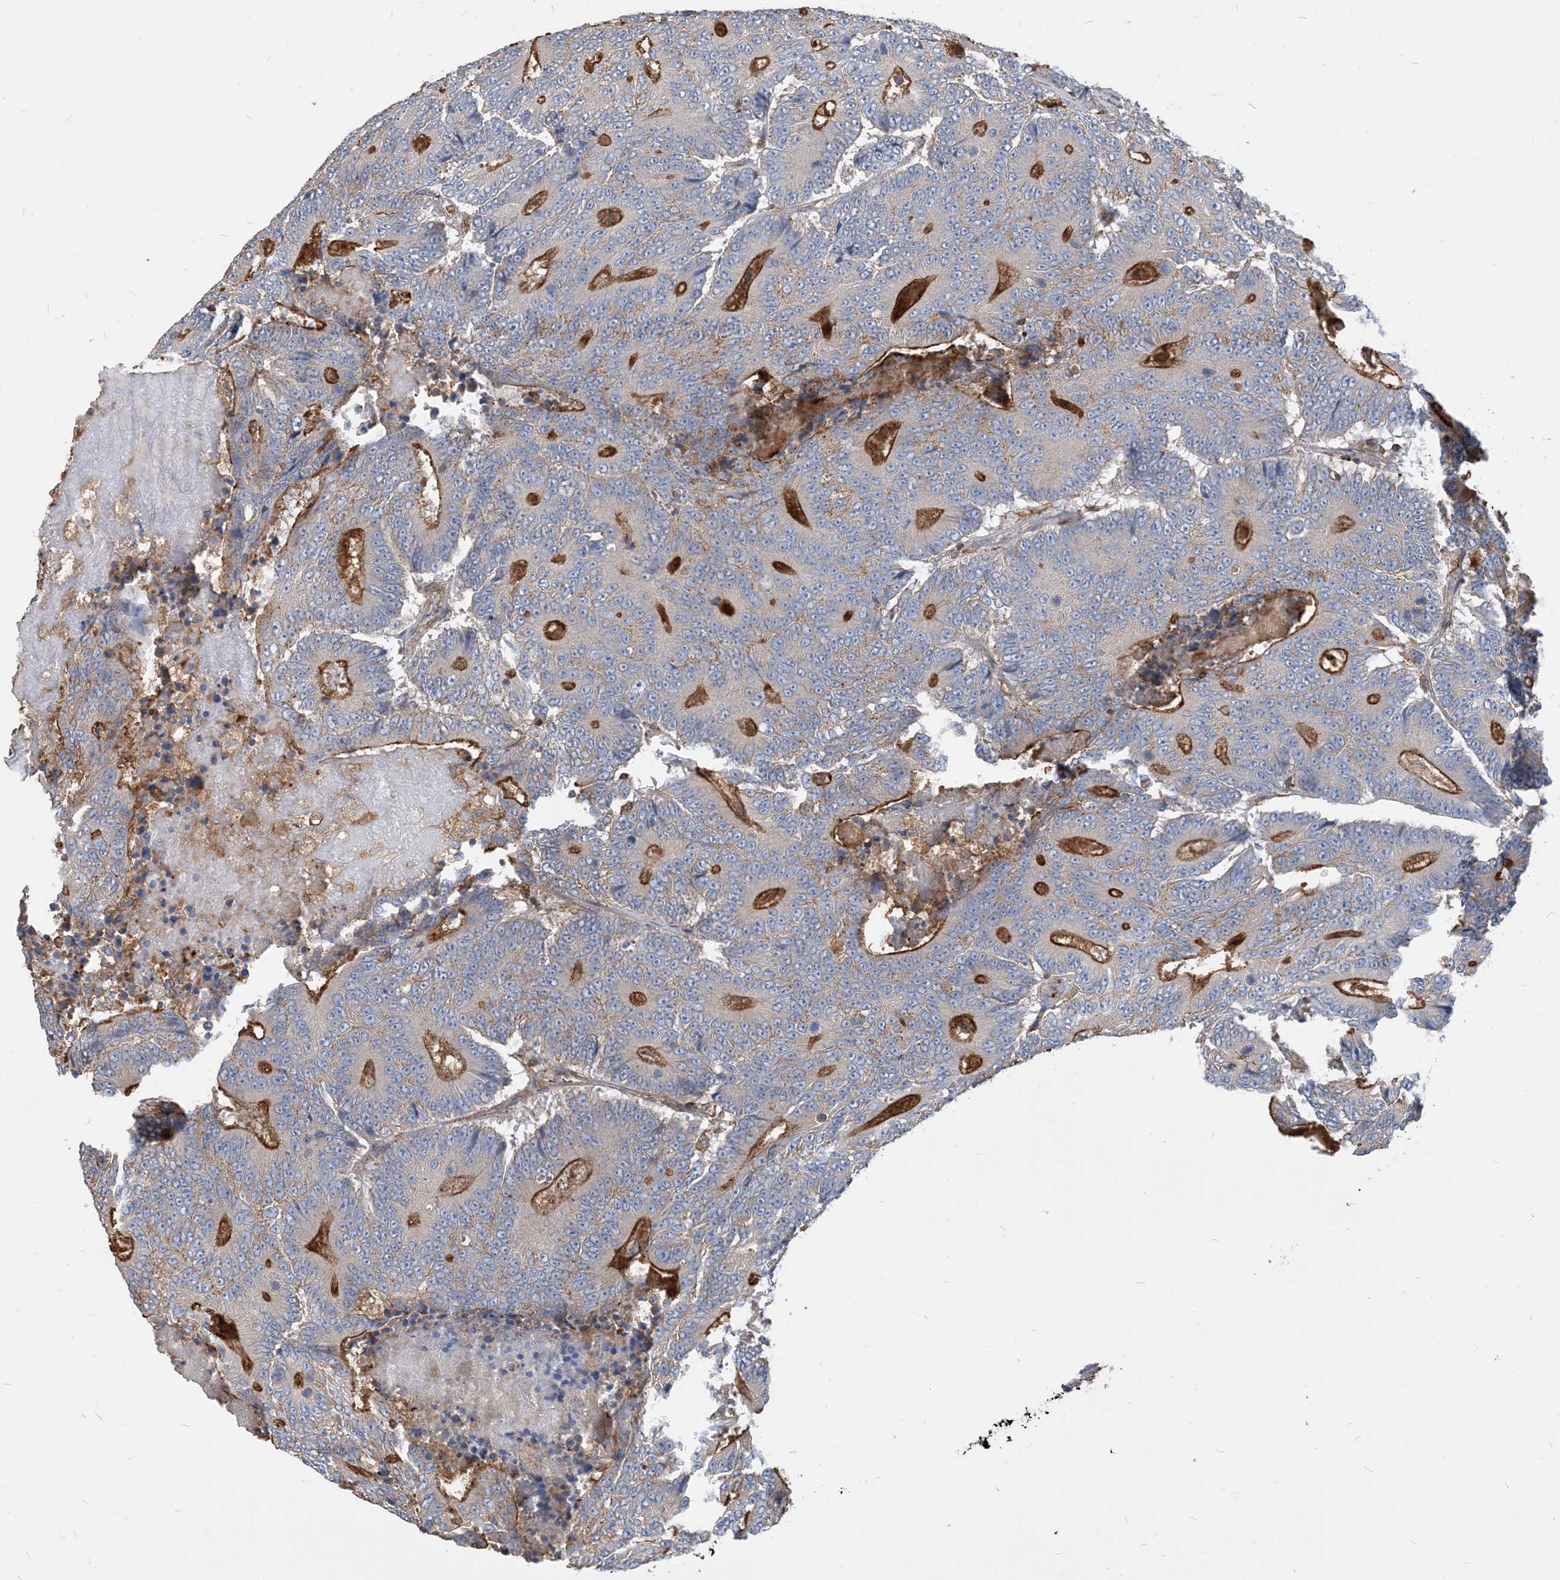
{"staining": {"intensity": "negative", "quantity": "none", "location": "none"}, "tissue": "colorectal cancer", "cell_type": "Tumor cells", "image_type": "cancer", "snomed": [{"axis": "morphology", "description": "Adenocarcinoma, NOS"}, {"axis": "topography", "description": "Colon"}], "caption": "Immunohistochemistry of colorectal cancer exhibits no positivity in tumor cells. Brightfield microscopy of IHC stained with DAB (brown) and hematoxylin (blue), captured at high magnification.", "gene": "PARVG", "patient": {"sex": "male", "age": 83}}